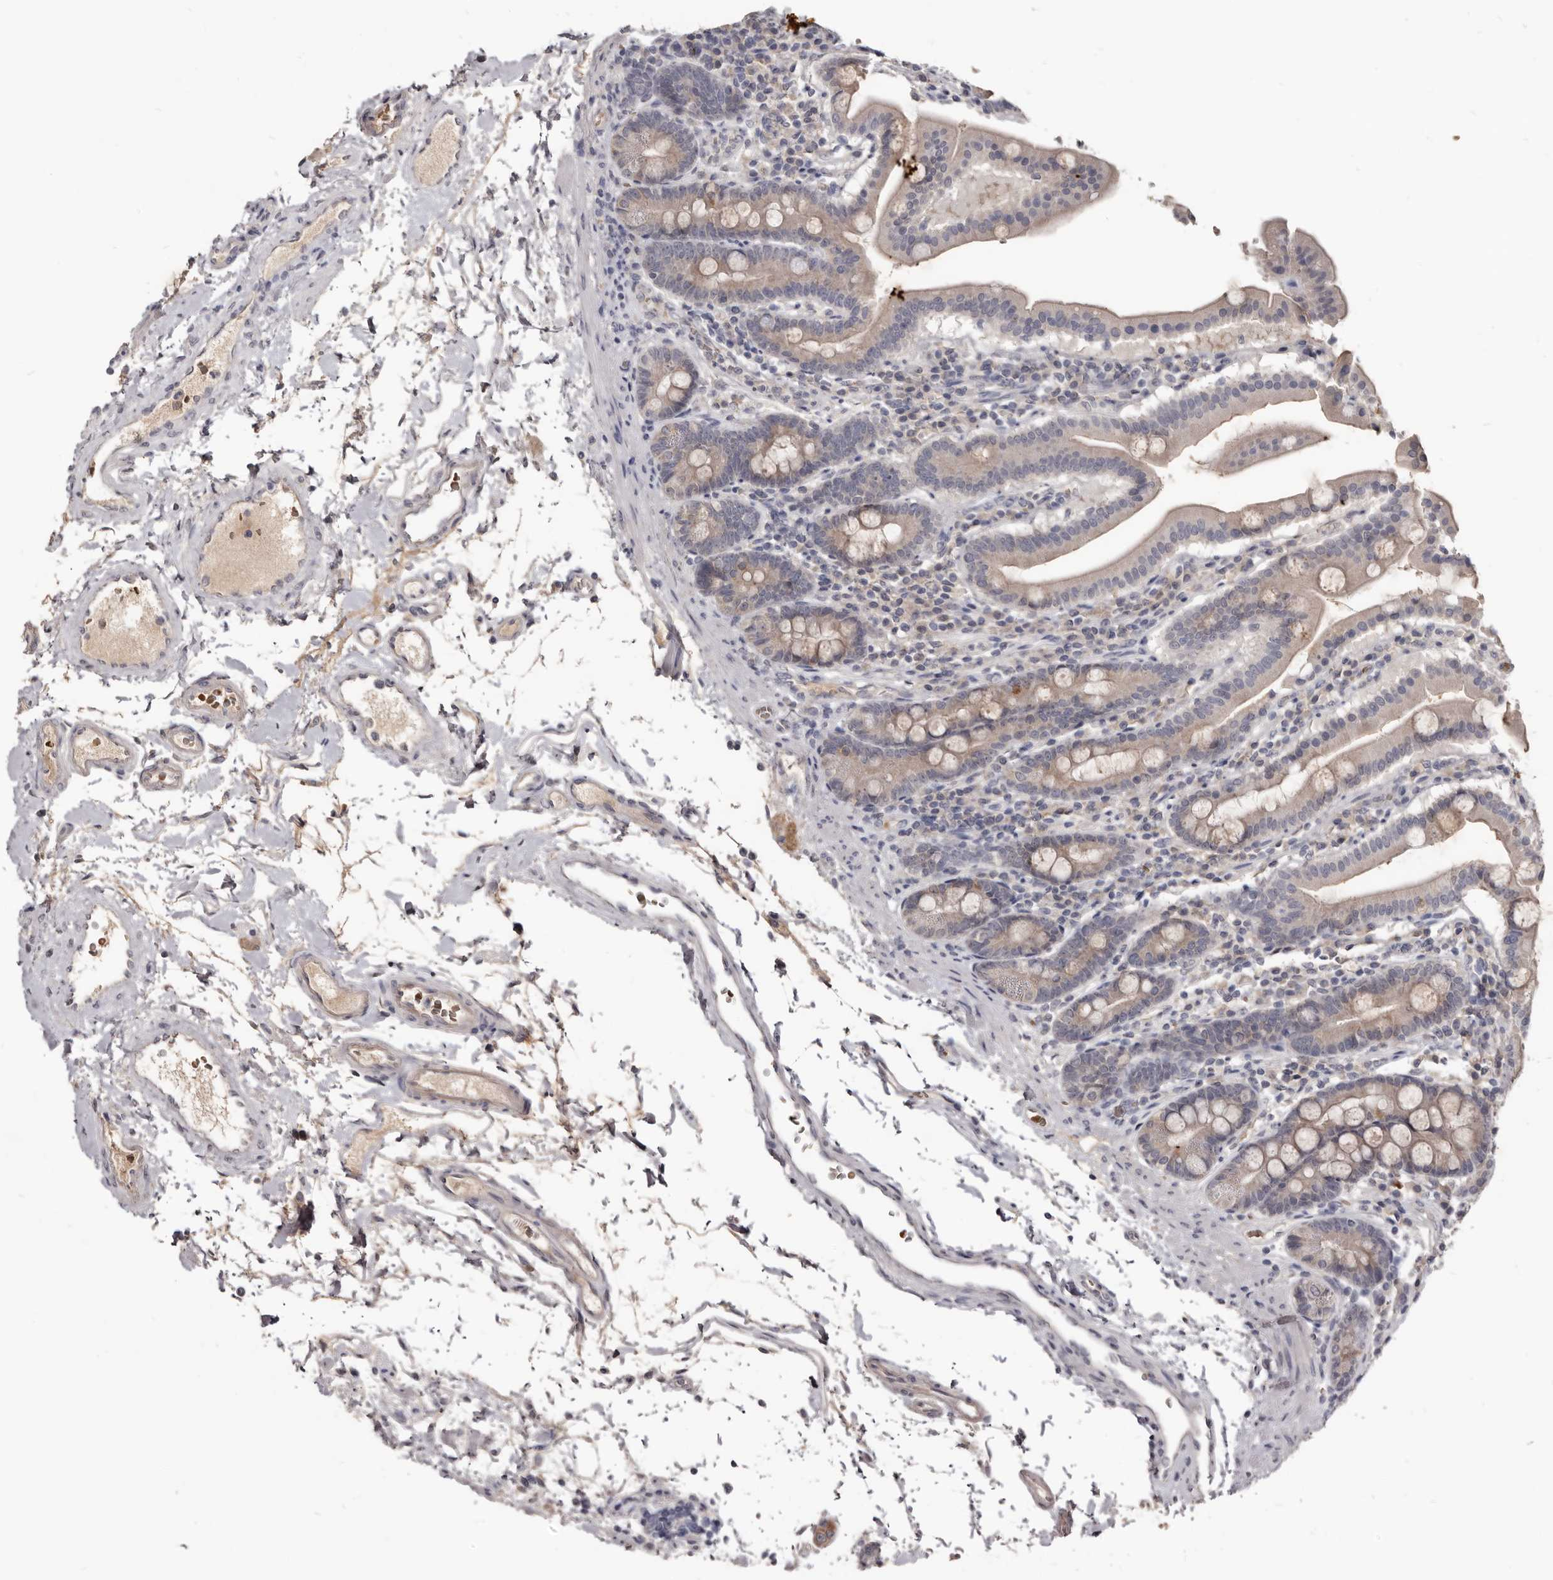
{"staining": {"intensity": "moderate", "quantity": "<25%", "location": "cytoplasmic/membranous"}, "tissue": "duodenum", "cell_type": "Glandular cells", "image_type": "normal", "snomed": [{"axis": "morphology", "description": "Normal tissue, NOS"}, {"axis": "morphology", "description": "Adenocarcinoma, NOS"}, {"axis": "topography", "description": "Pancreas"}, {"axis": "topography", "description": "Duodenum"}], "caption": "Protein expression analysis of normal duodenum reveals moderate cytoplasmic/membranous positivity in about <25% of glandular cells.", "gene": "NENF", "patient": {"sex": "male", "age": 50}}